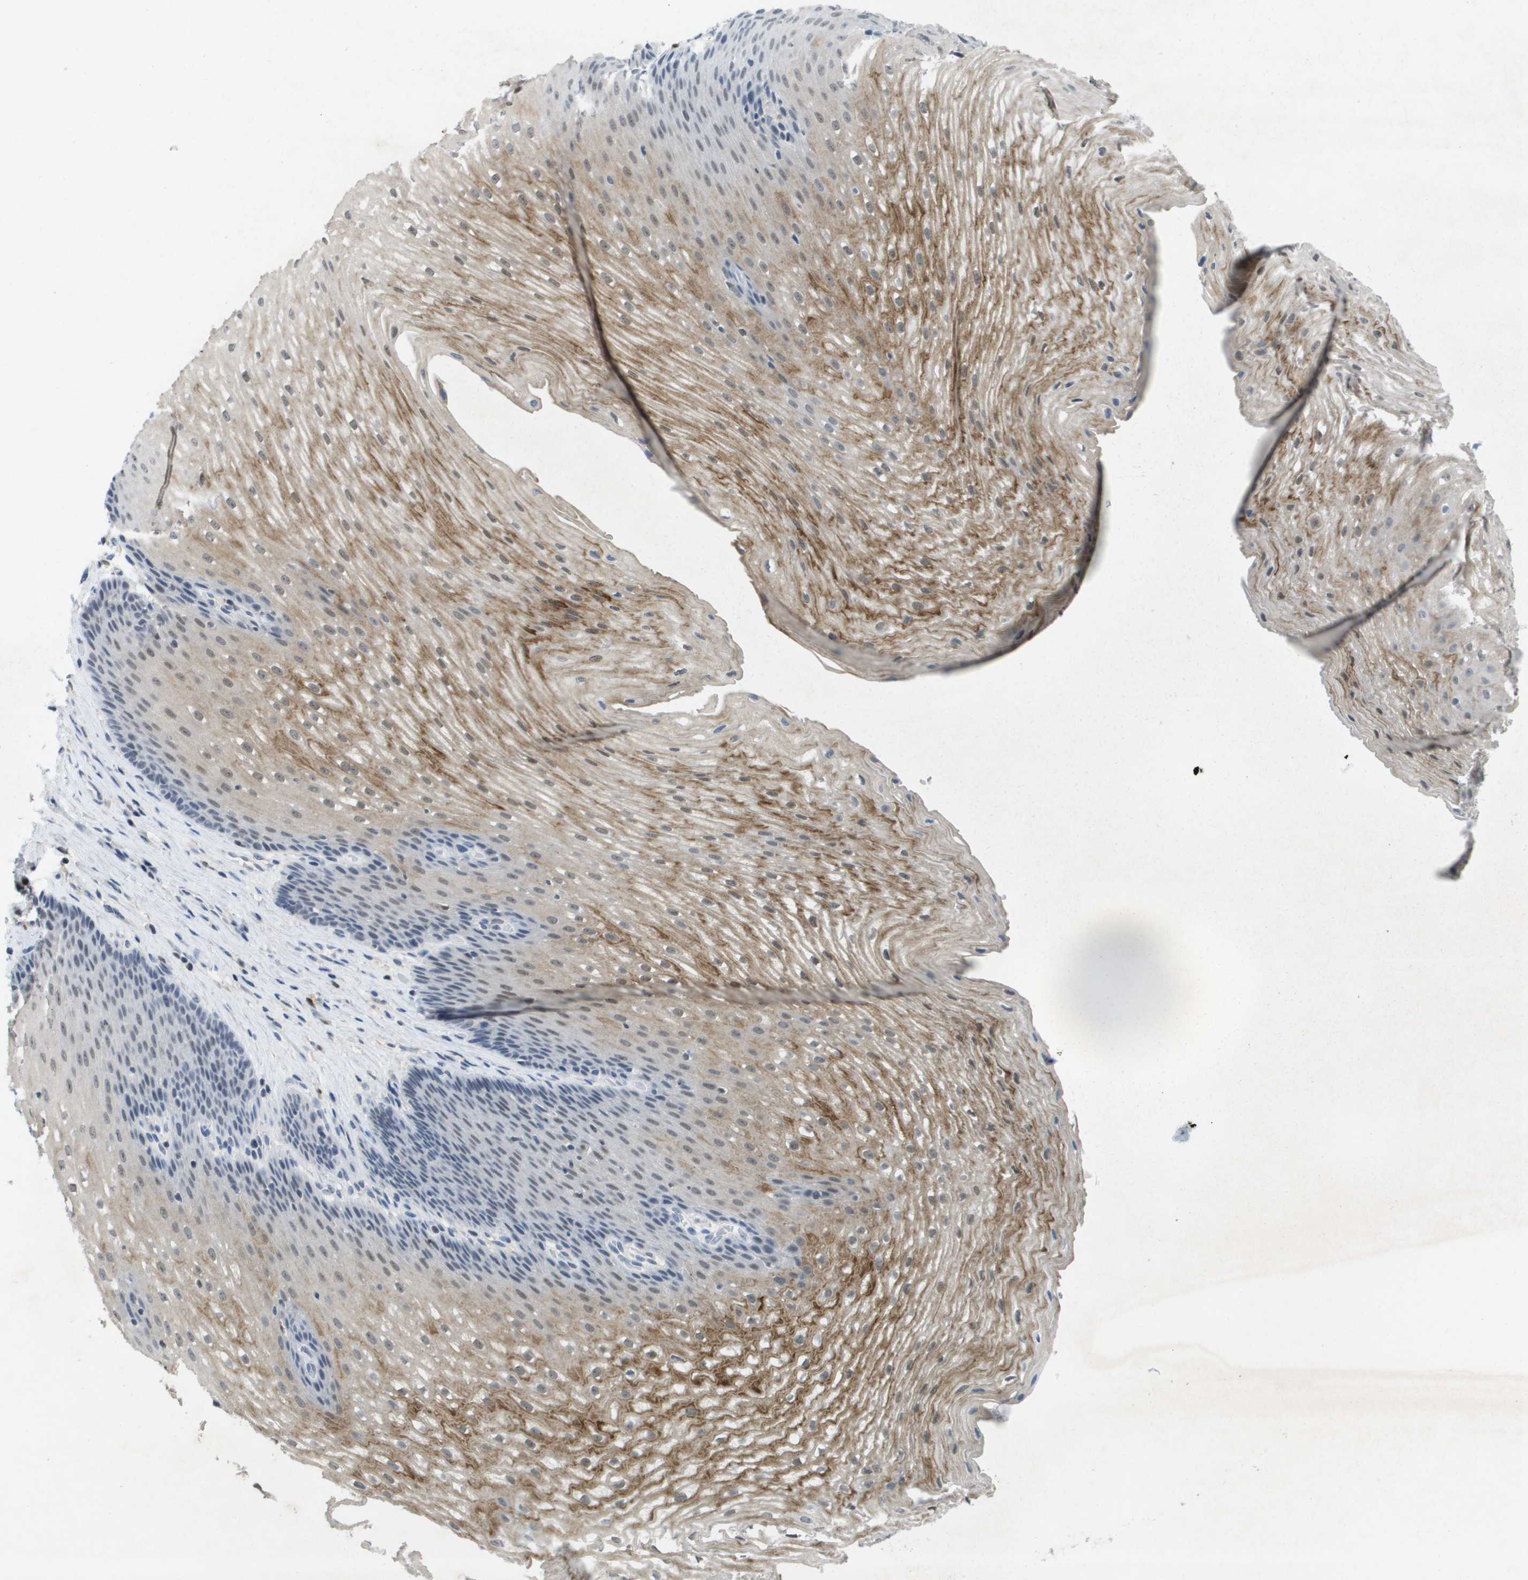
{"staining": {"intensity": "moderate", "quantity": "<25%", "location": "cytoplasmic/membranous"}, "tissue": "esophagus", "cell_type": "Squamous epithelial cells", "image_type": "normal", "snomed": [{"axis": "morphology", "description": "Normal tissue, NOS"}, {"axis": "topography", "description": "Esophagus"}], "caption": "This is an image of immunohistochemistry staining of normal esophagus, which shows moderate staining in the cytoplasmic/membranous of squamous epithelial cells.", "gene": "TP53RK", "patient": {"sex": "male", "age": 48}}